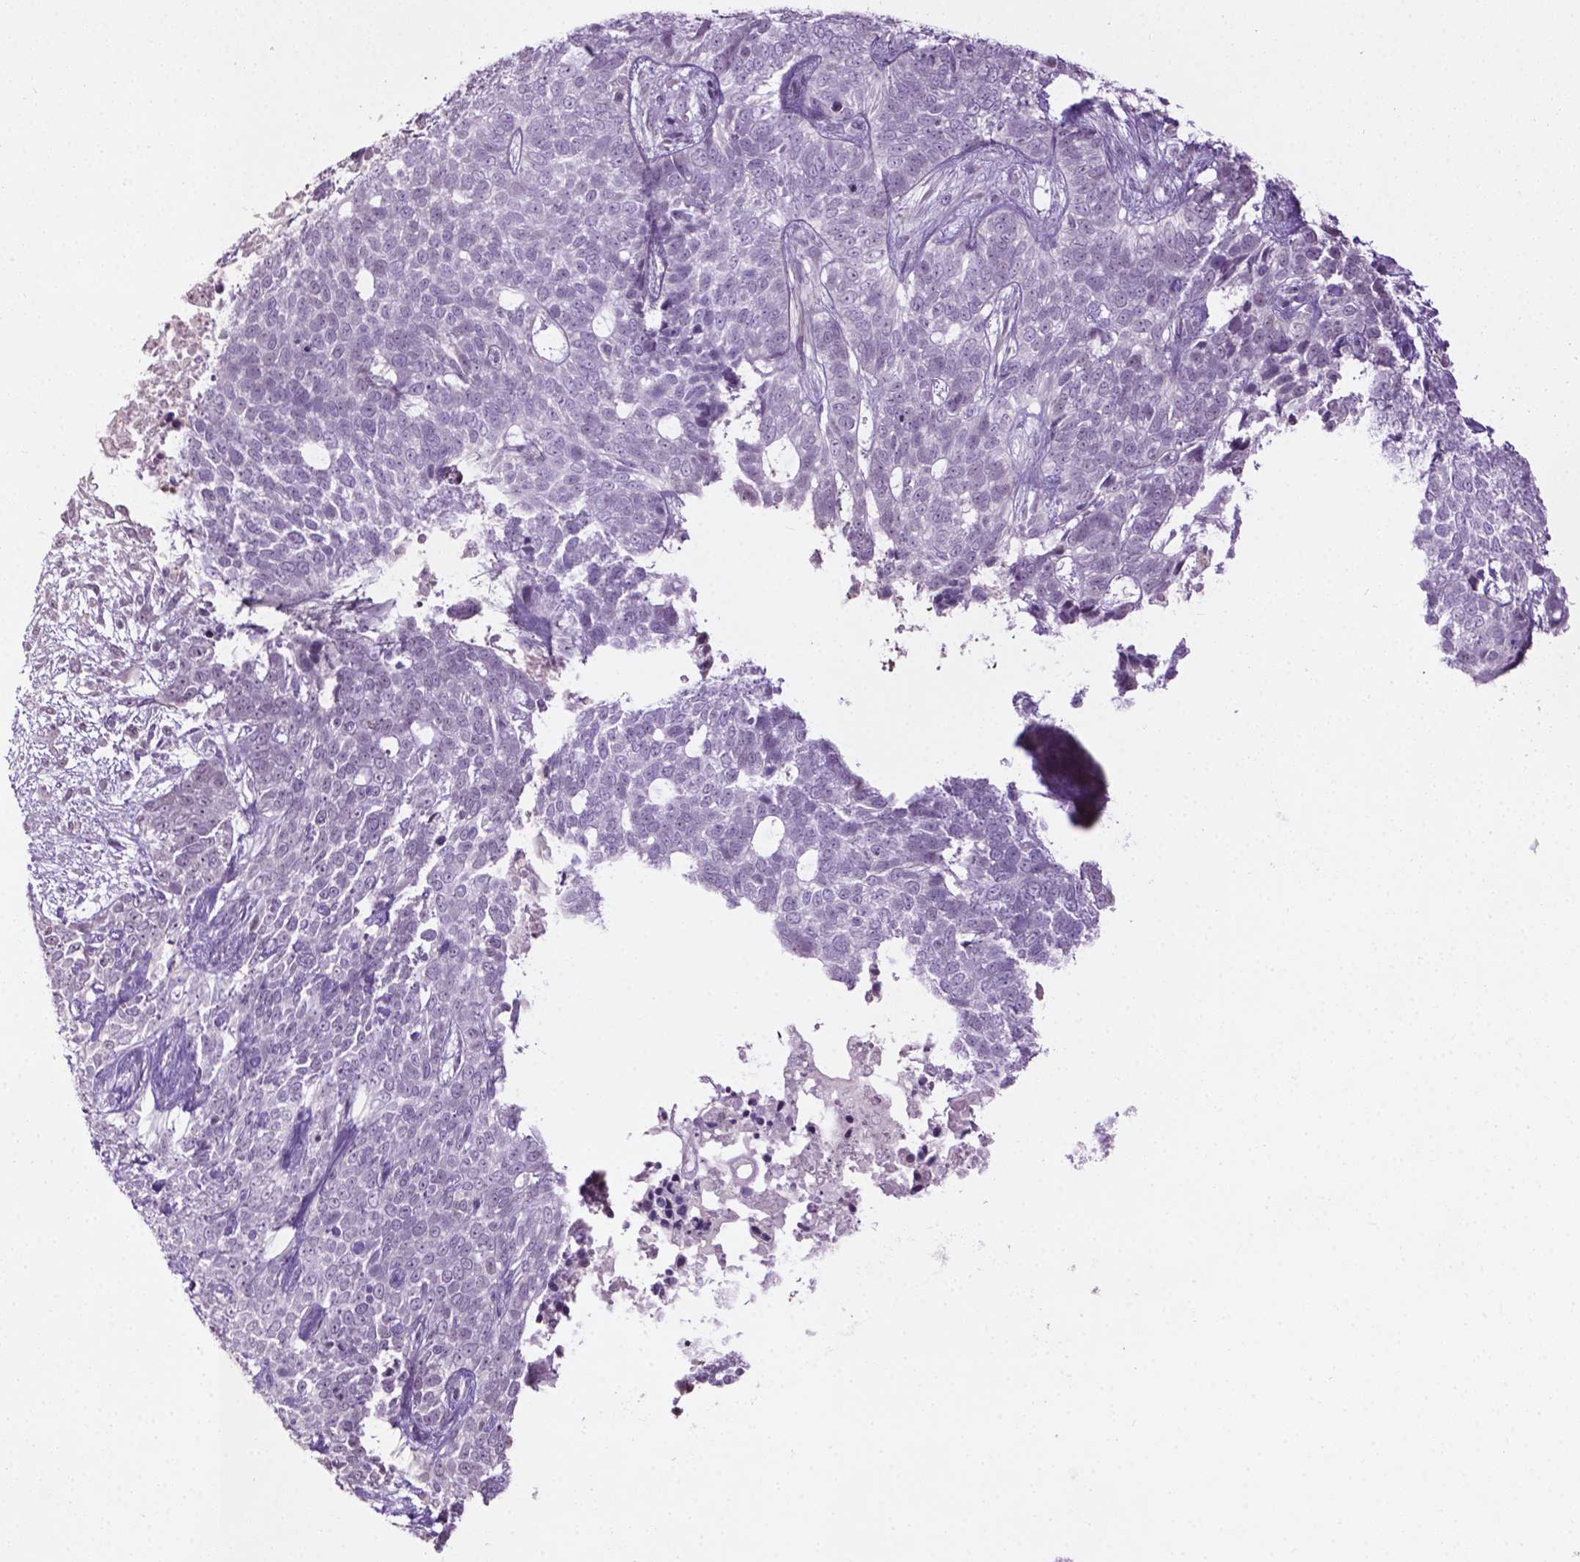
{"staining": {"intensity": "negative", "quantity": "none", "location": "none"}, "tissue": "skin cancer", "cell_type": "Tumor cells", "image_type": "cancer", "snomed": [{"axis": "morphology", "description": "Basal cell carcinoma"}, {"axis": "topography", "description": "Skin"}], "caption": "IHC of human skin cancer (basal cell carcinoma) demonstrates no expression in tumor cells.", "gene": "NTNG2", "patient": {"sex": "female", "age": 69}}